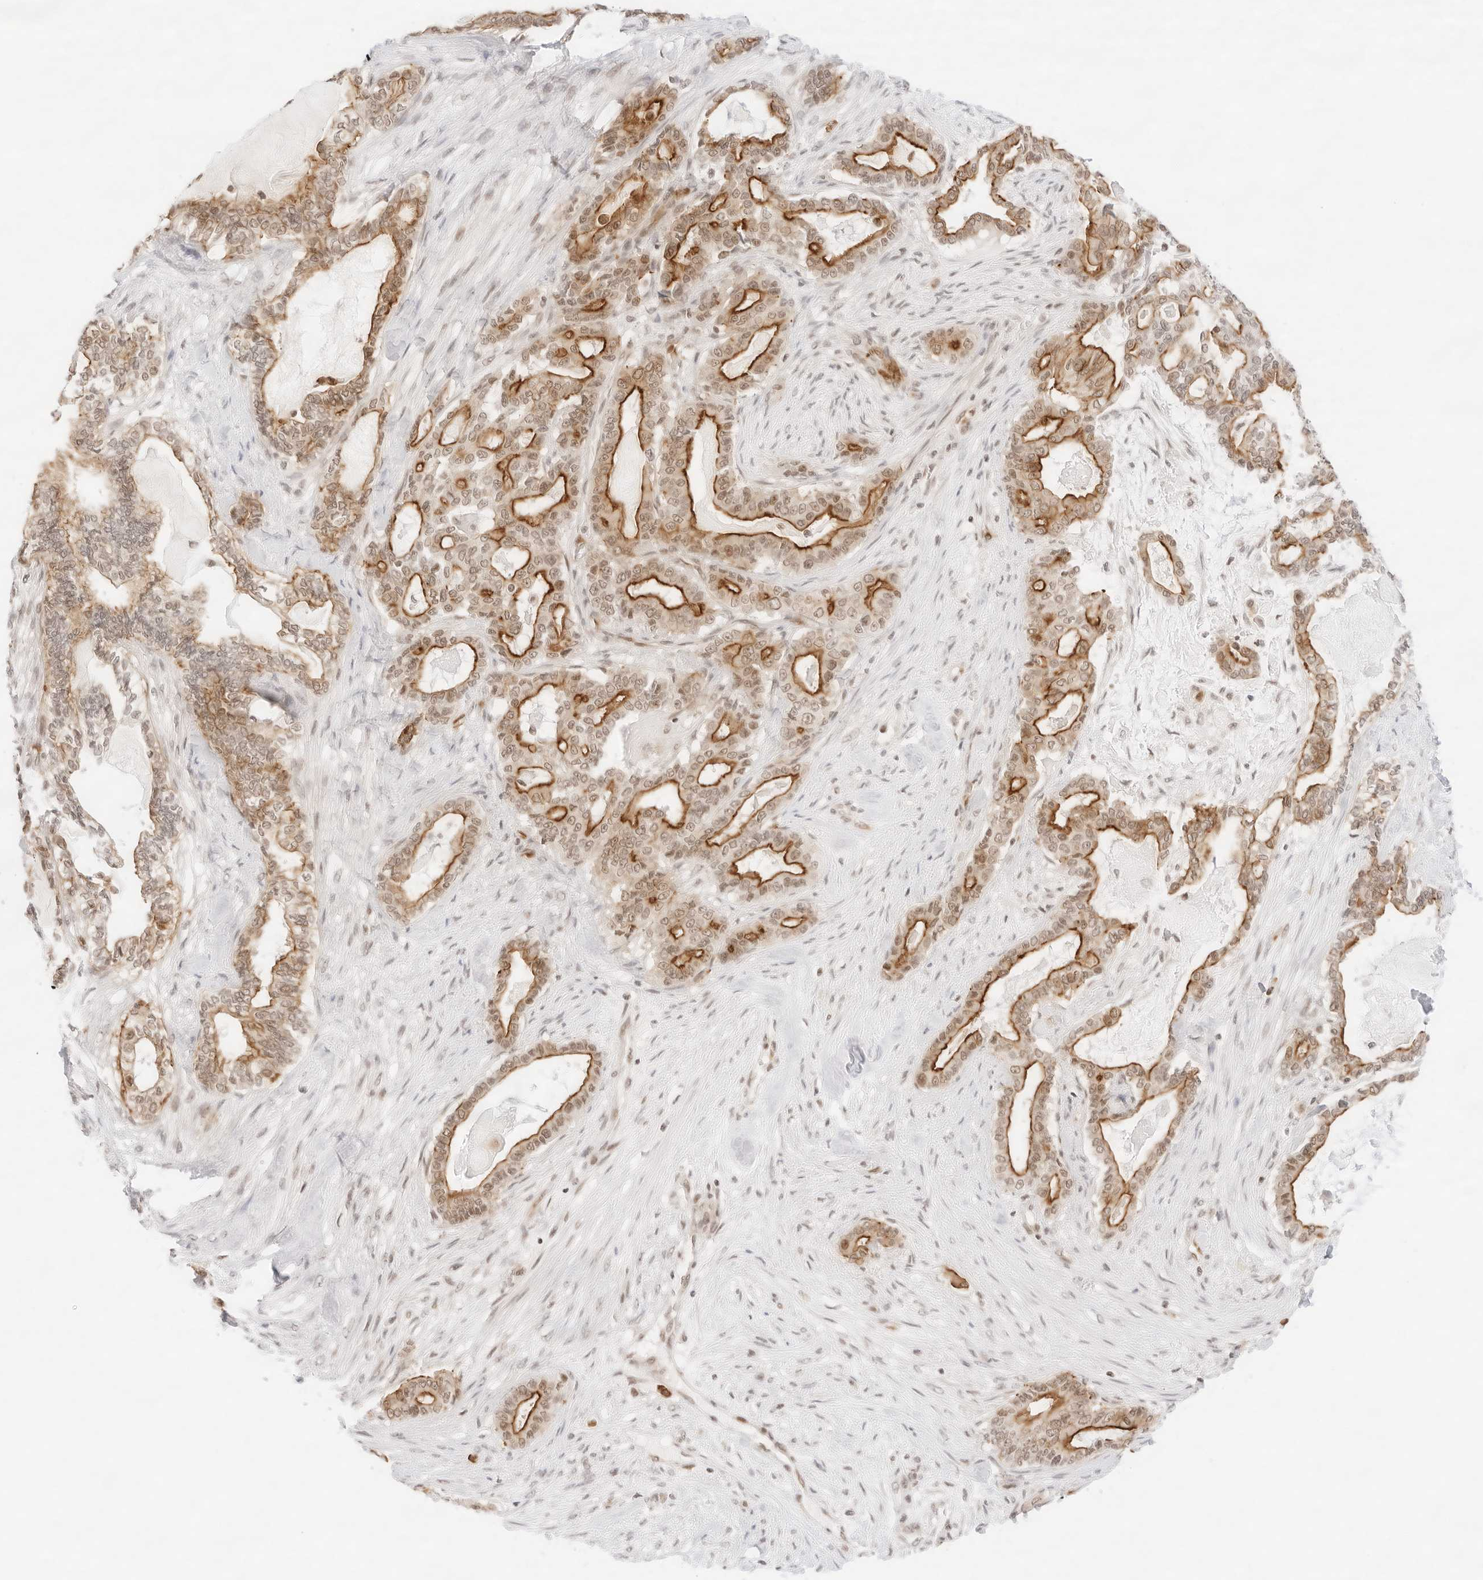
{"staining": {"intensity": "strong", "quantity": "25%-75%", "location": "cytoplasmic/membranous,nuclear"}, "tissue": "pancreatic cancer", "cell_type": "Tumor cells", "image_type": "cancer", "snomed": [{"axis": "morphology", "description": "Adenocarcinoma, NOS"}, {"axis": "topography", "description": "Pancreas"}], "caption": "About 25%-75% of tumor cells in human pancreatic adenocarcinoma demonstrate strong cytoplasmic/membranous and nuclear protein expression as visualized by brown immunohistochemical staining.", "gene": "GNAS", "patient": {"sex": "male", "age": 63}}